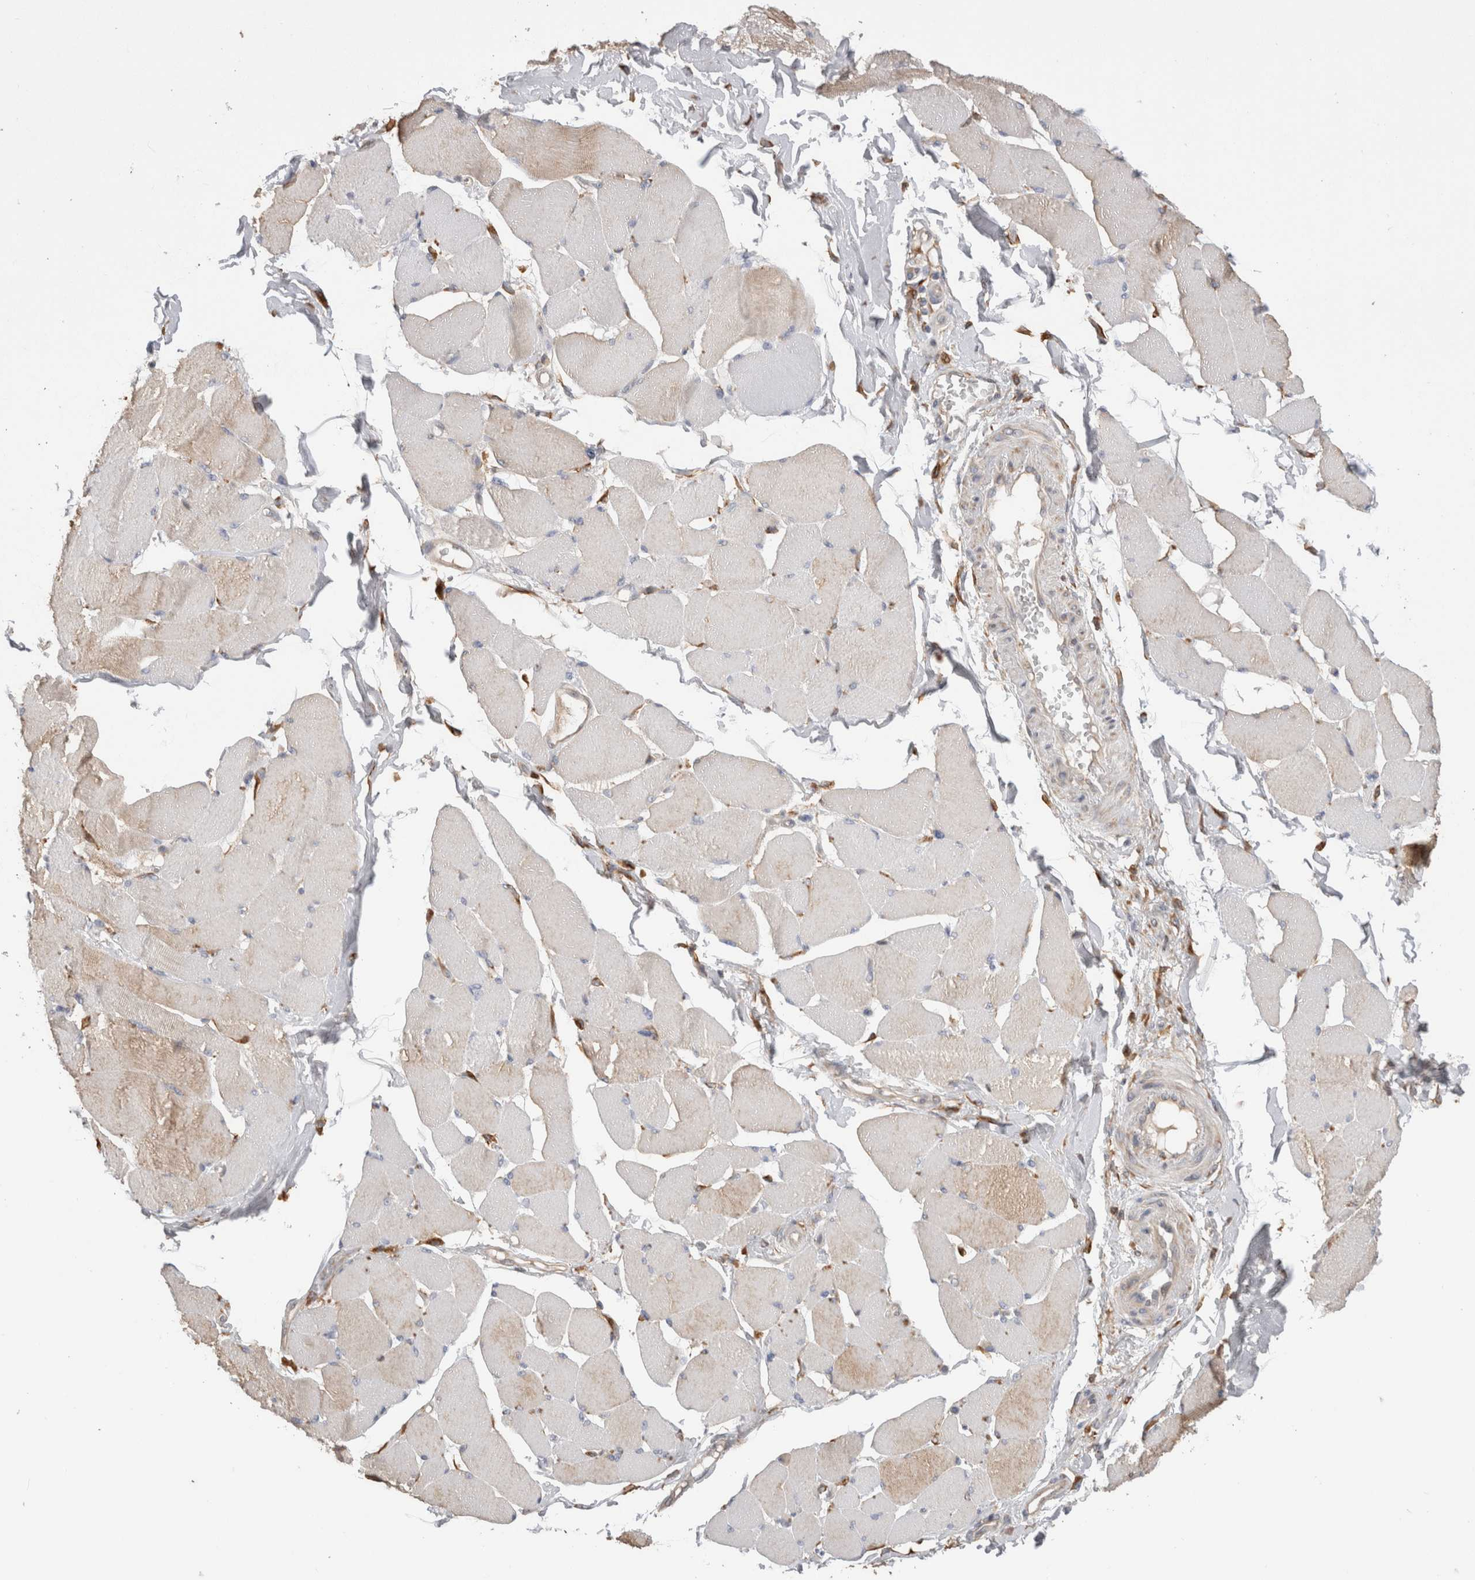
{"staining": {"intensity": "weak", "quantity": "25%-75%", "location": "cytoplasmic/membranous"}, "tissue": "skeletal muscle", "cell_type": "Myocytes", "image_type": "normal", "snomed": [{"axis": "morphology", "description": "Normal tissue, NOS"}, {"axis": "topography", "description": "Skin"}, {"axis": "topography", "description": "Skeletal muscle"}], "caption": "Brown immunohistochemical staining in benign human skeletal muscle shows weak cytoplasmic/membranous expression in about 25%-75% of myocytes.", "gene": "LRPAP1", "patient": {"sex": "male", "age": 83}}